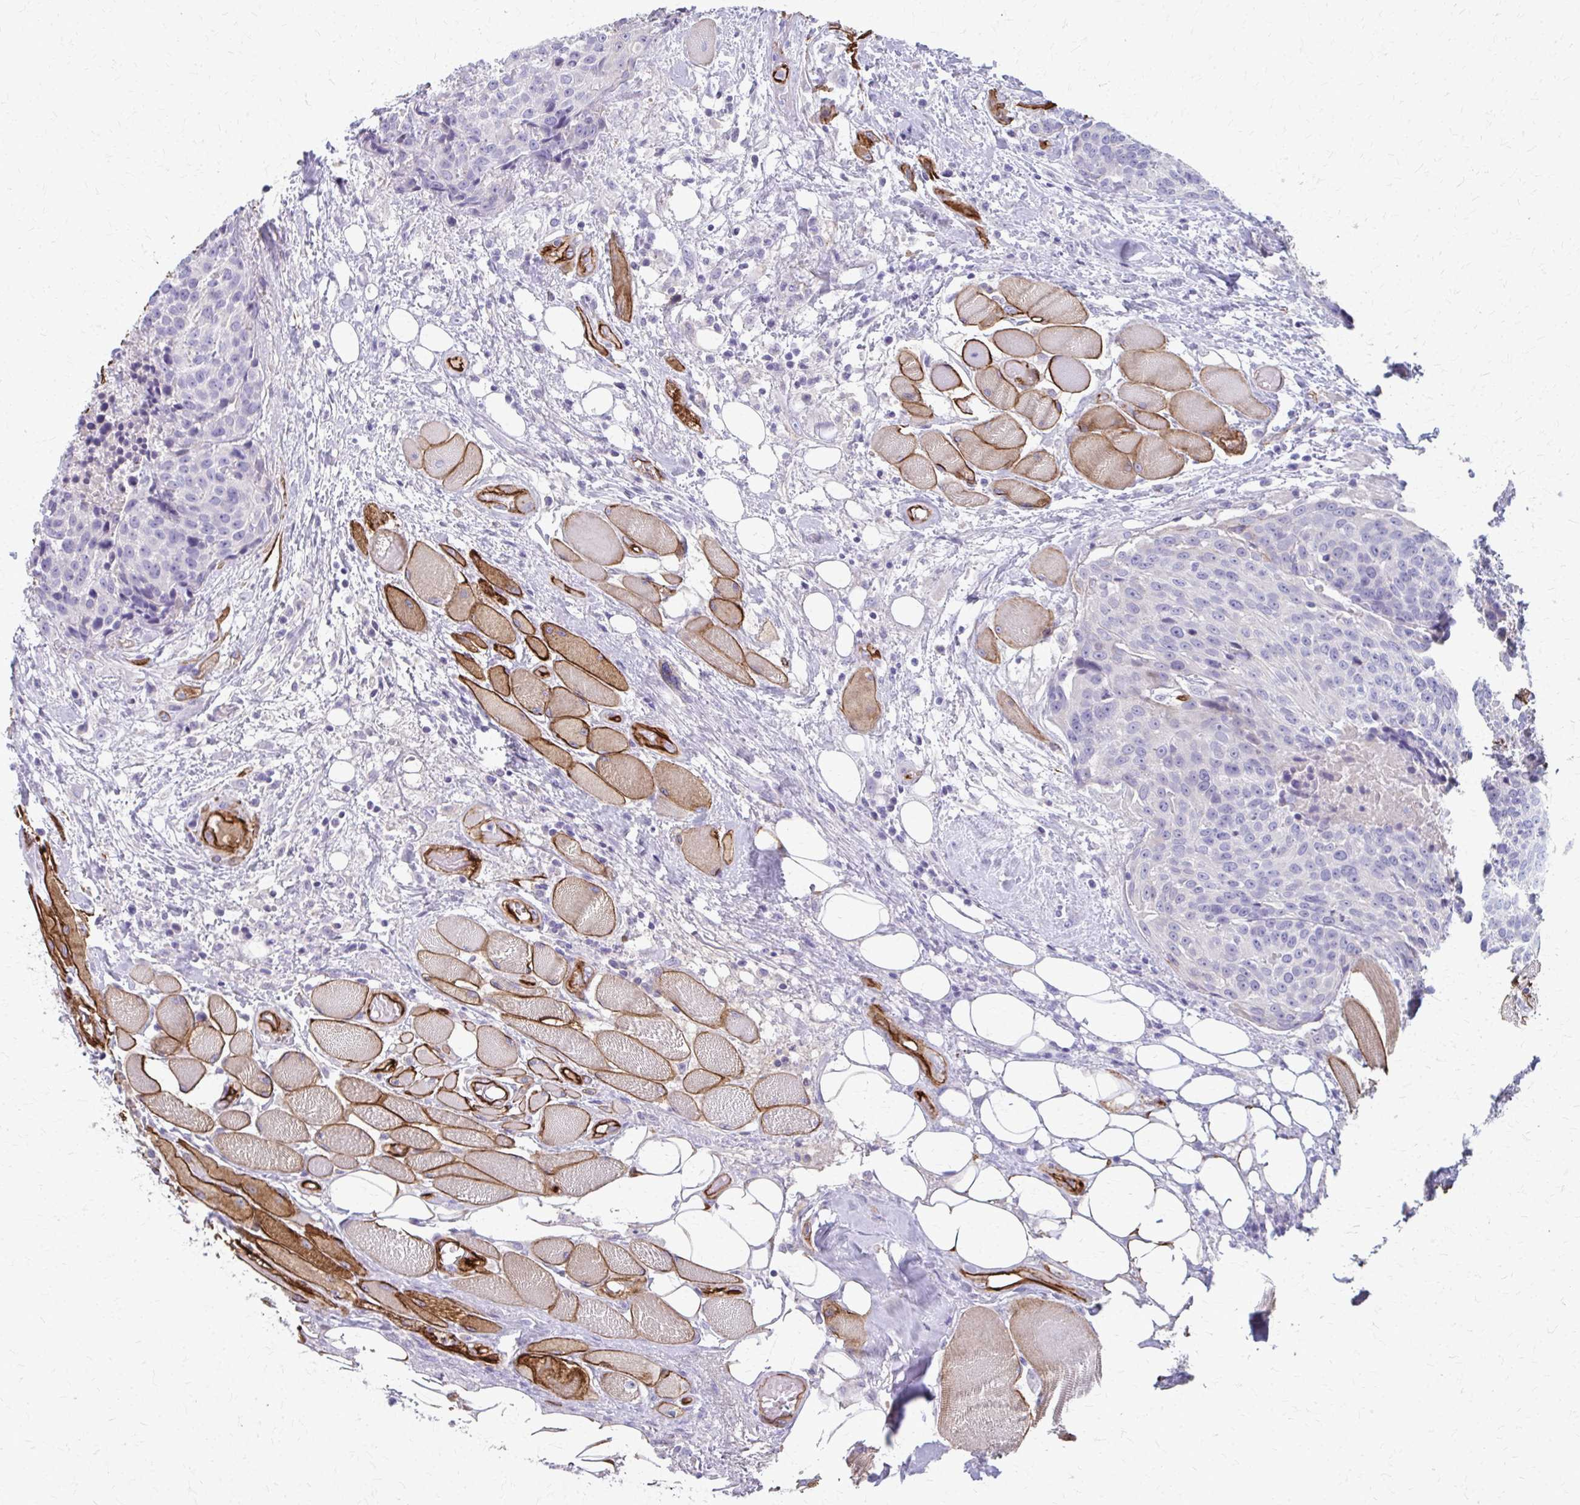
{"staining": {"intensity": "negative", "quantity": "none", "location": "none"}, "tissue": "head and neck cancer", "cell_type": "Tumor cells", "image_type": "cancer", "snomed": [{"axis": "morphology", "description": "Squamous cell carcinoma, NOS"}, {"axis": "topography", "description": "Oral tissue"}, {"axis": "topography", "description": "Head-Neck"}], "caption": "Tumor cells are negative for protein expression in human squamous cell carcinoma (head and neck).", "gene": "ADIPOQ", "patient": {"sex": "male", "age": 64}}